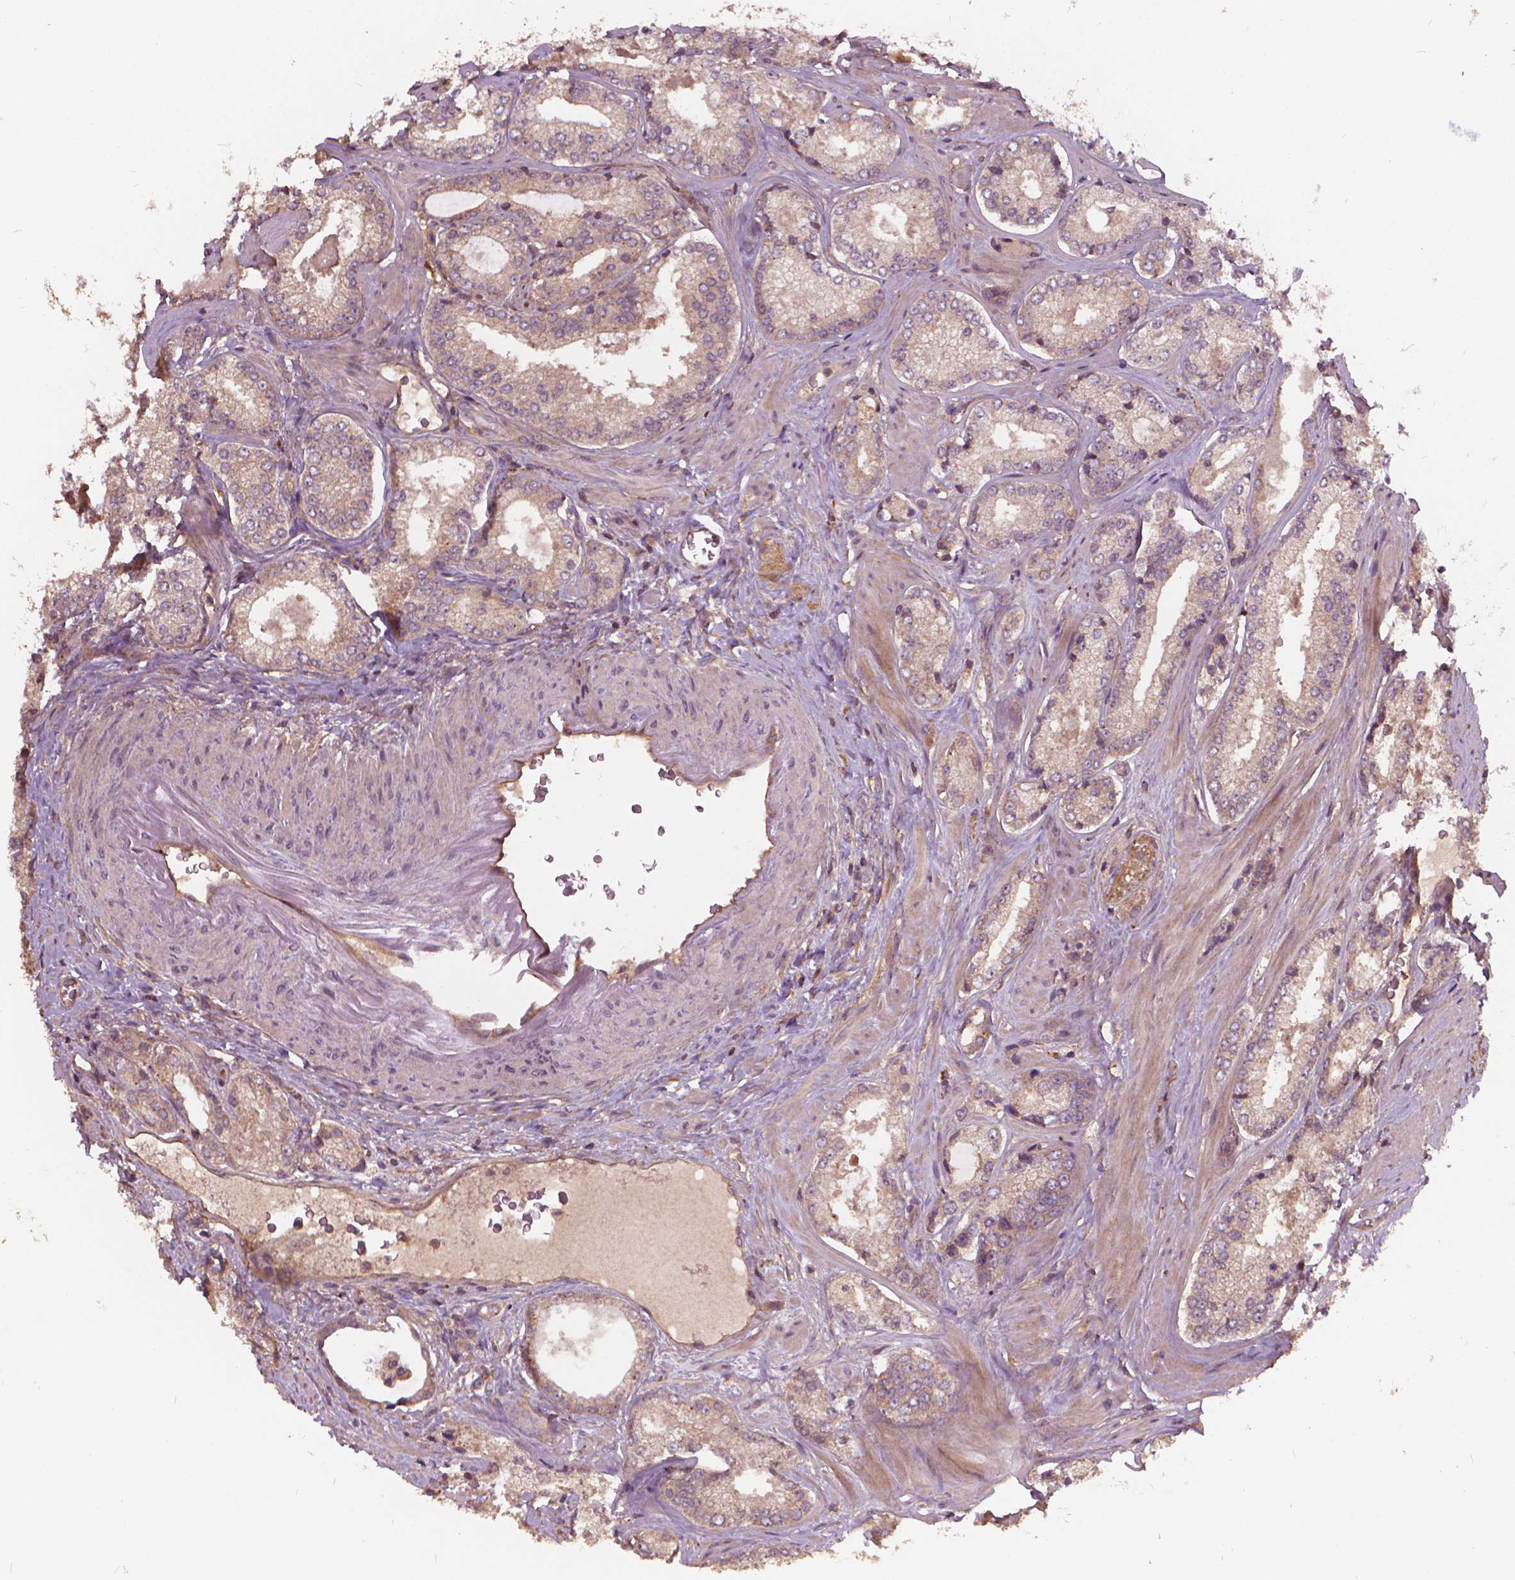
{"staining": {"intensity": "weak", "quantity": "25%-75%", "location": "cytoplasmic/membranous"}, "tissue": "prostate cancer", "cell_type": "Tumor cells", "image_type": "cancer", "snomed": [{"axis": "morphology", "description": "Adenocarcinoma, Low grade"}, {"axis": "topography", "description": "Prostate"}], "caption": "Immunohistochemical staining of human prostate low-grade adenocarcinoma reveals weak cytoplasmic/membranous protein positivity in about 25%-75% of tumor cells.", "gene": "UBXN2A", "patient": {"sex": "male", "age": 56}}